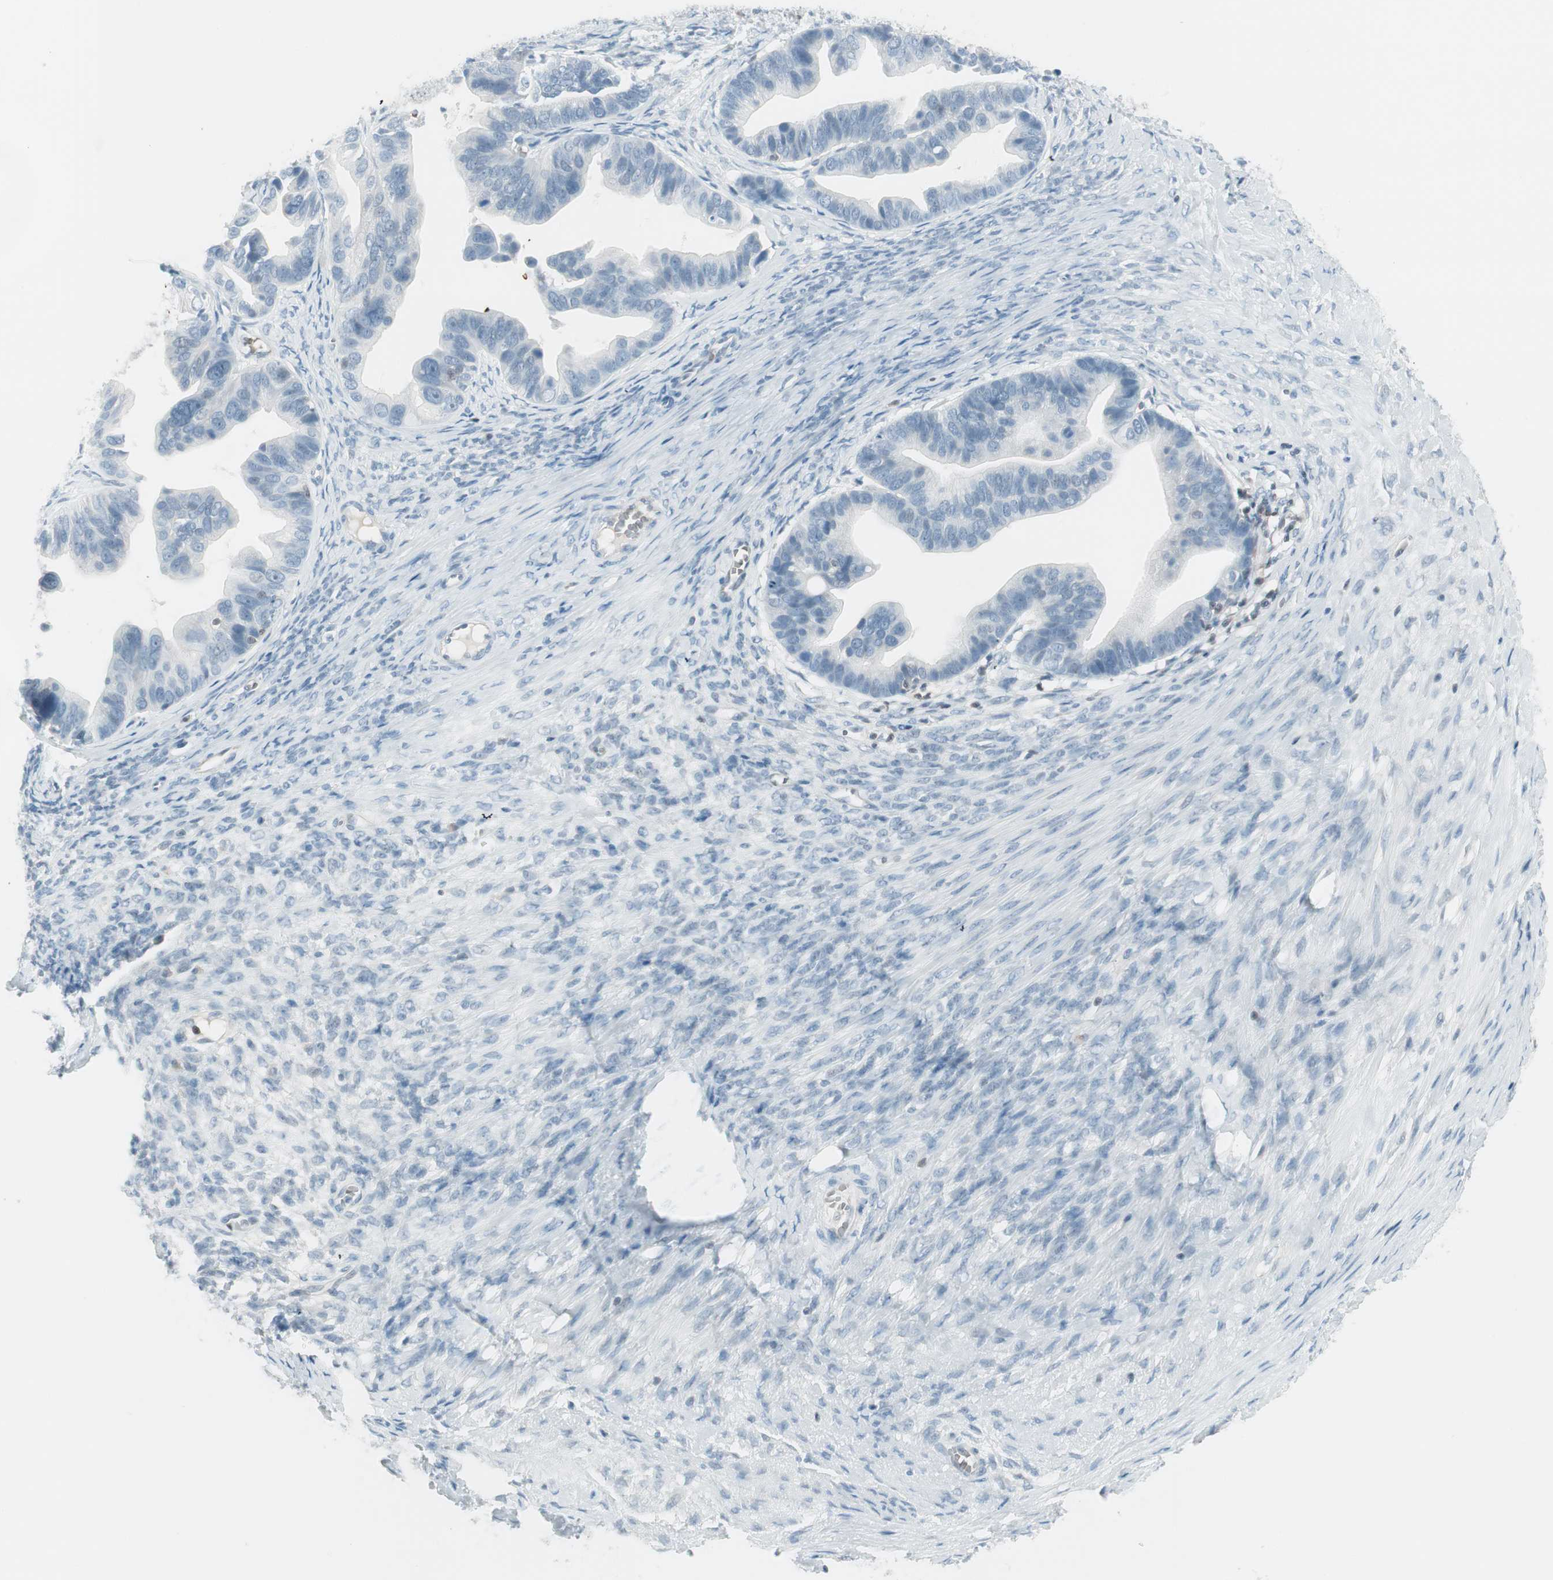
{"staining": {"intensity": "negative", "quantity": "none", "location": "none"}, "tissue": "ovarian cancer", "cell_type": "Tumor cells", "image_type": "cancer", "snomed": [{"axis": "morphology", "description": "Cystadenocarcinoma, serous, NOS"}, {"axis": "topography", "description": "Ovary"}], "caption": "Tumor cells show no significant protein staining in ovarian cancer.", "gene": "MAP4K1", "patient": {"sex": "female", "age": 56}}